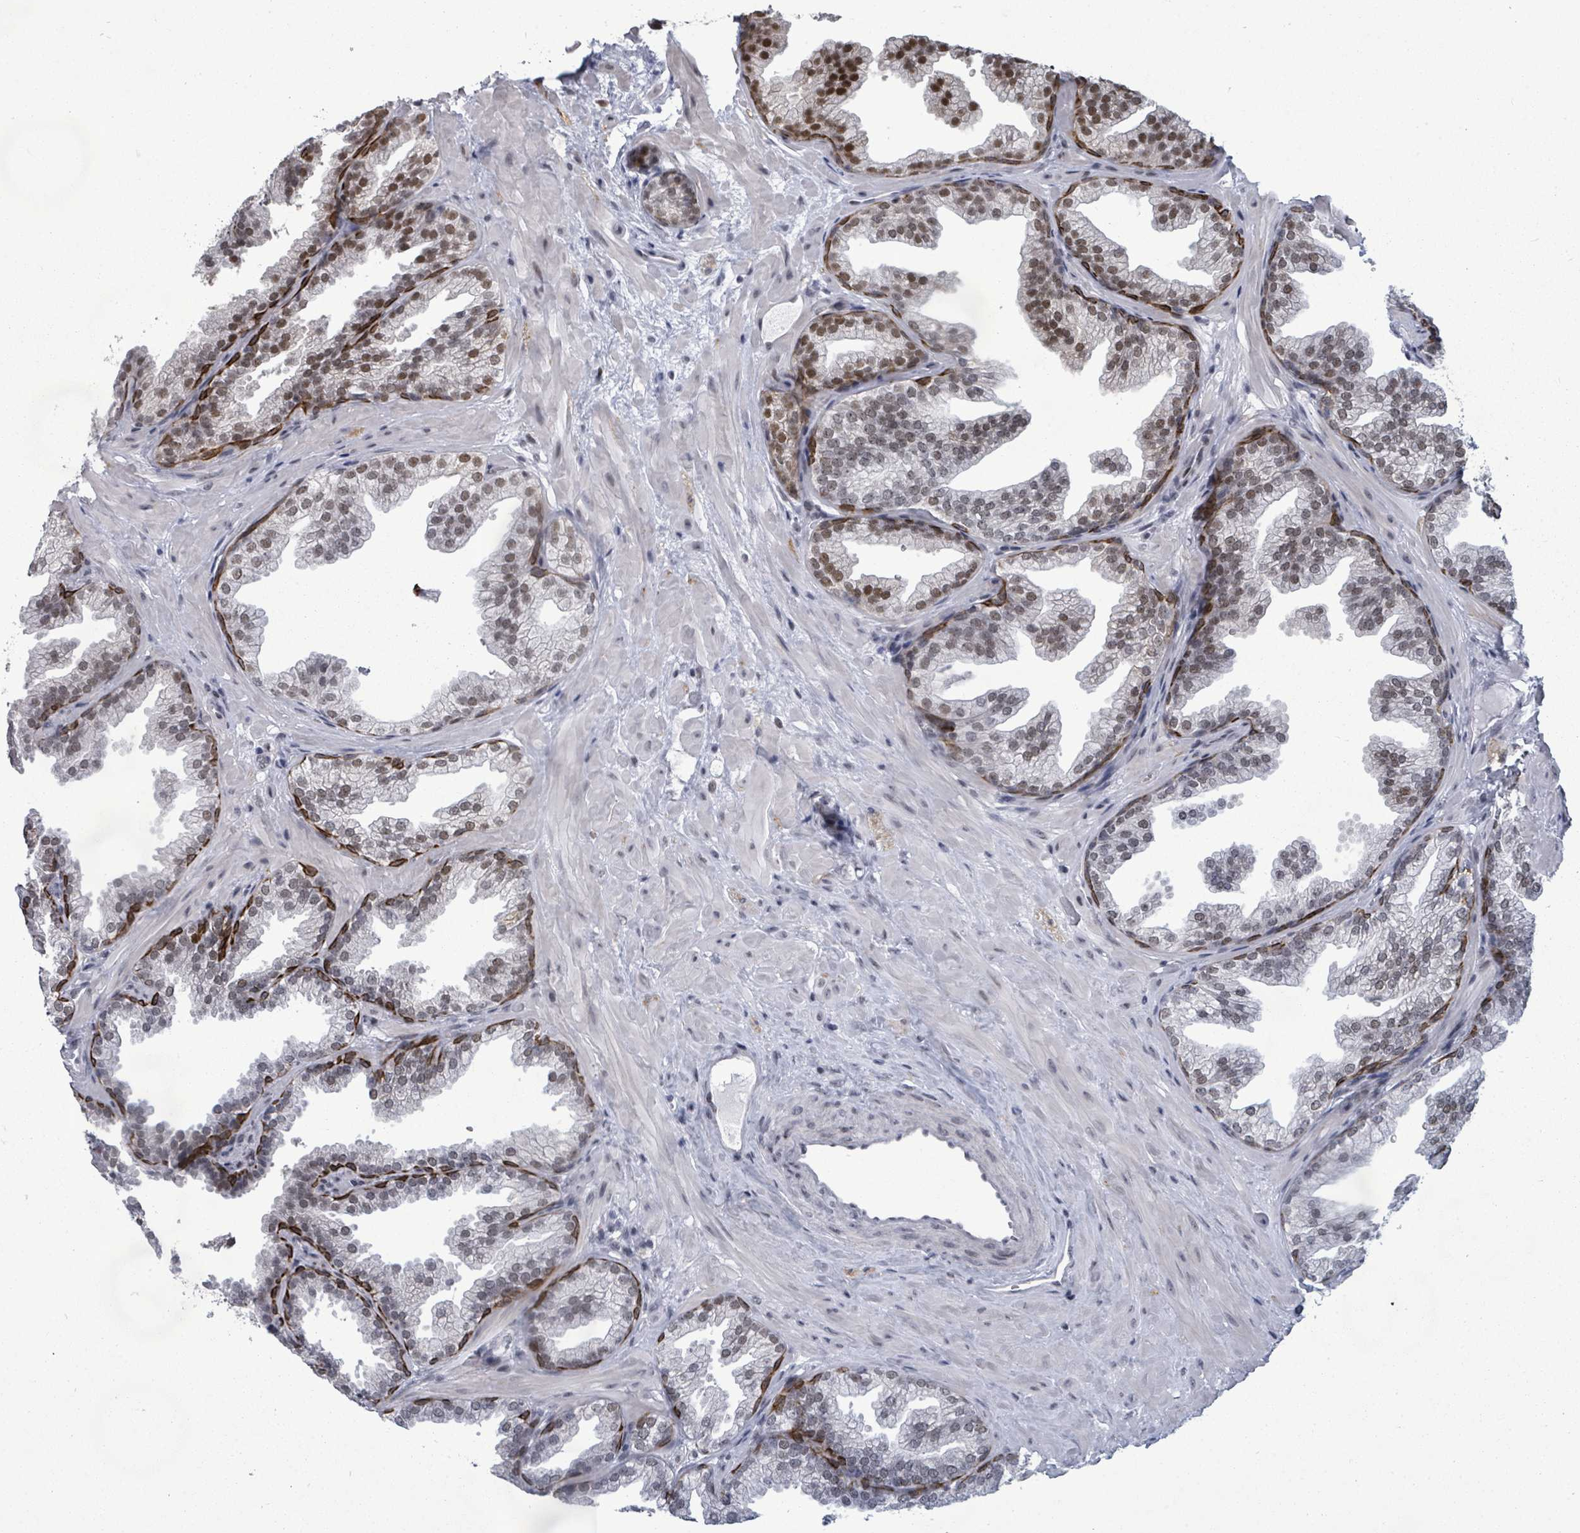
{"staining": {"intensity": "strong", "quantity": "<25%", "location": "cytoplasmic/membranous,nuclear"}, "tissue": "prostate", "cell_type": "Glandular cells", "image_type": "normal", "snomed": [{"axis": "morphology", "description": "Normal tissue, NOS"}, {"axis": "topography", "description": "Prostate"}], "caption": "Unremarkable prostate shows strong cytoplasmic/membranous,nuclear expression in about <25% of glandular cells.", "gene": "BIVM", "patient": {"sex": "male", "age": 37}}